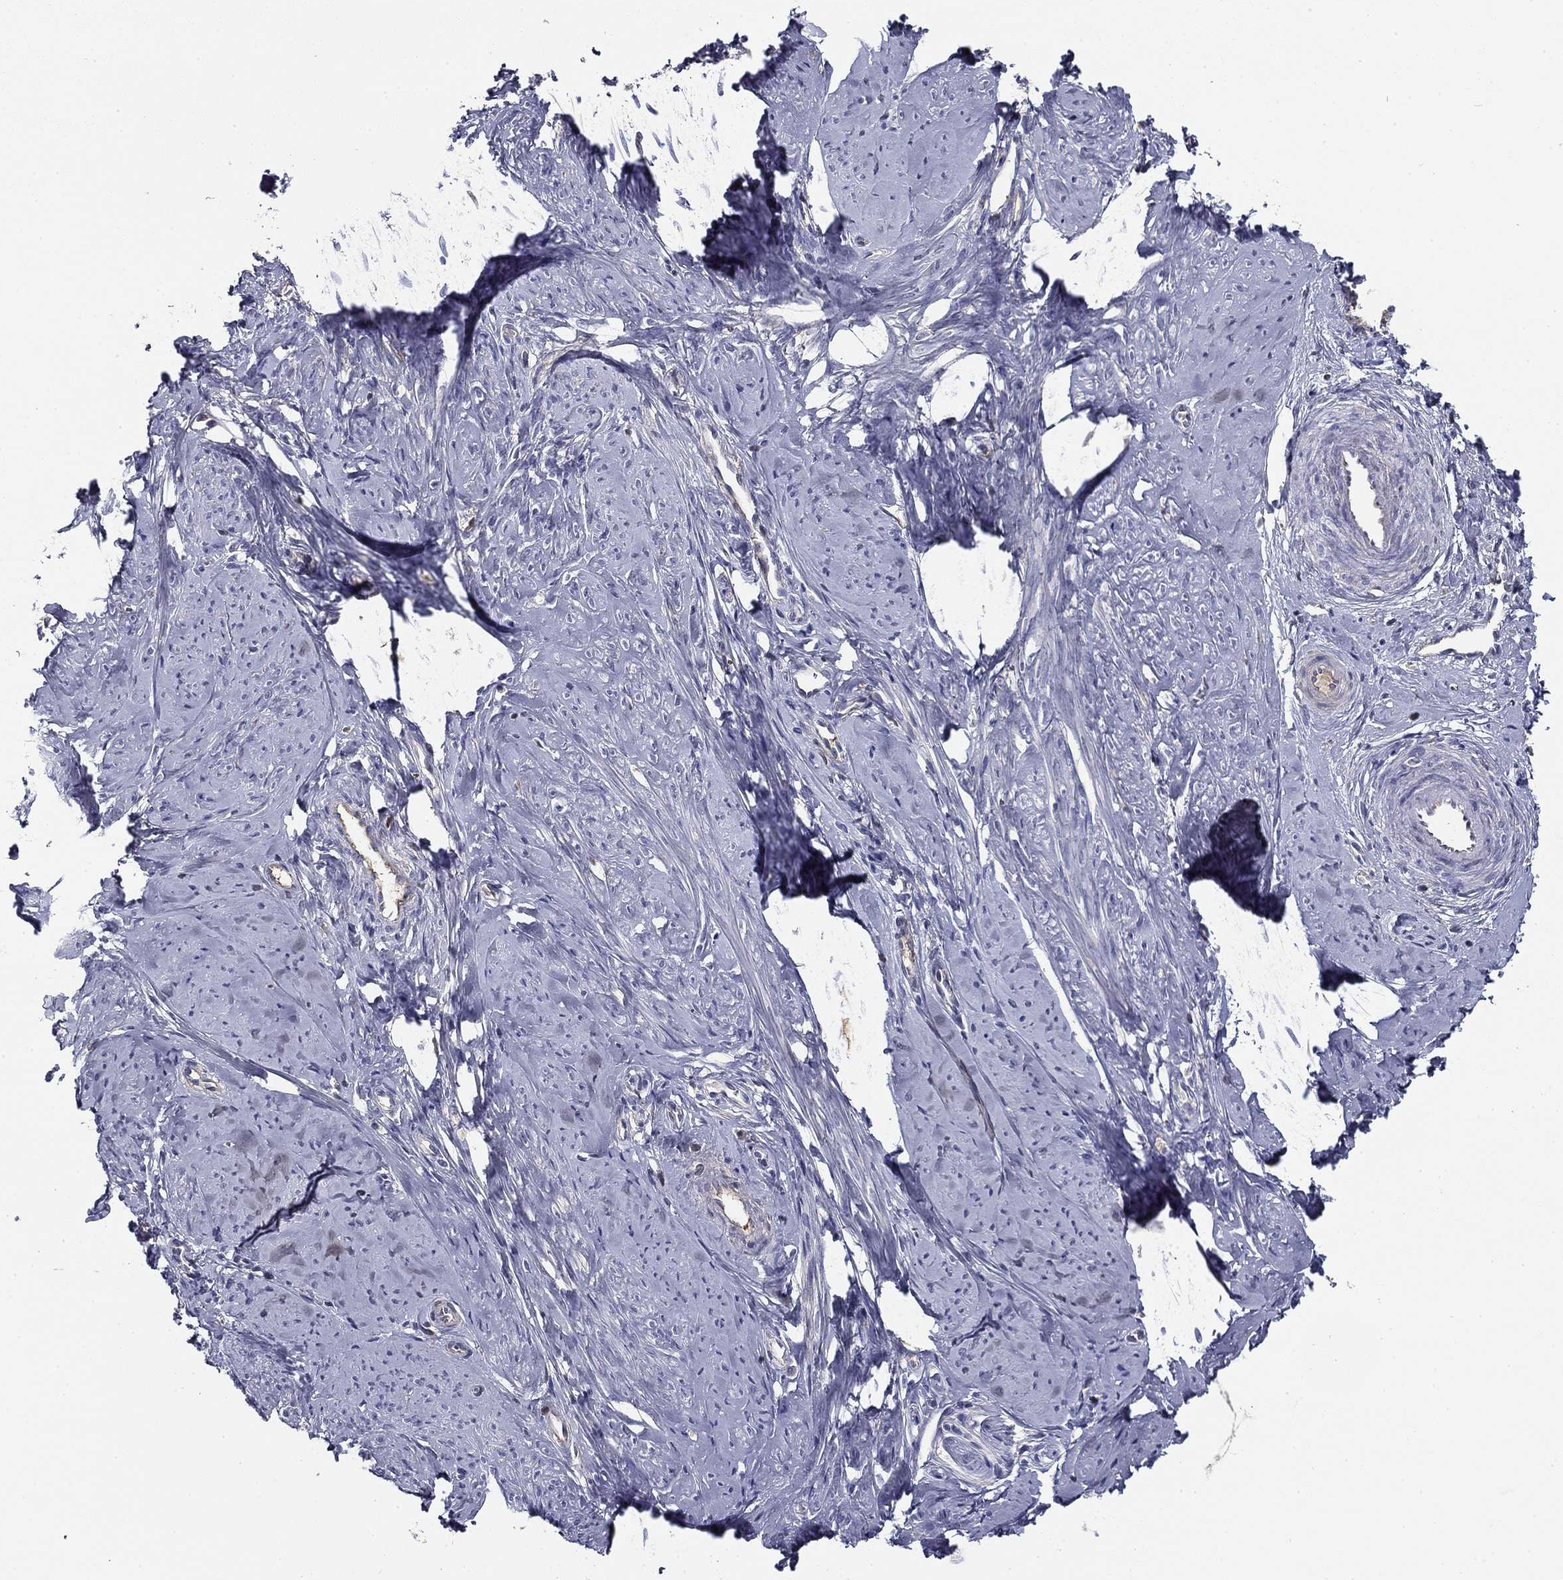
{"staining": {"intensity": "negative", "quantity": "none", "location": "none"}, "tissue": "smooth muscle", "cell_type": "Smooth muscle cells", "image_type": "normal", "snomed": [{"axis": "morphology", "description": "Normal tissue, NOS"}, {"axis": "topography", "description": "Smooth muscle"}], "caption": "Immunohistochemistry image of normal smooth muscle: smooth muscle stained with DAB shows no significant protein expression in smooth muscle cells.", "gene": "CPLX4", "patient": {"sex": "female", "age": 48}}